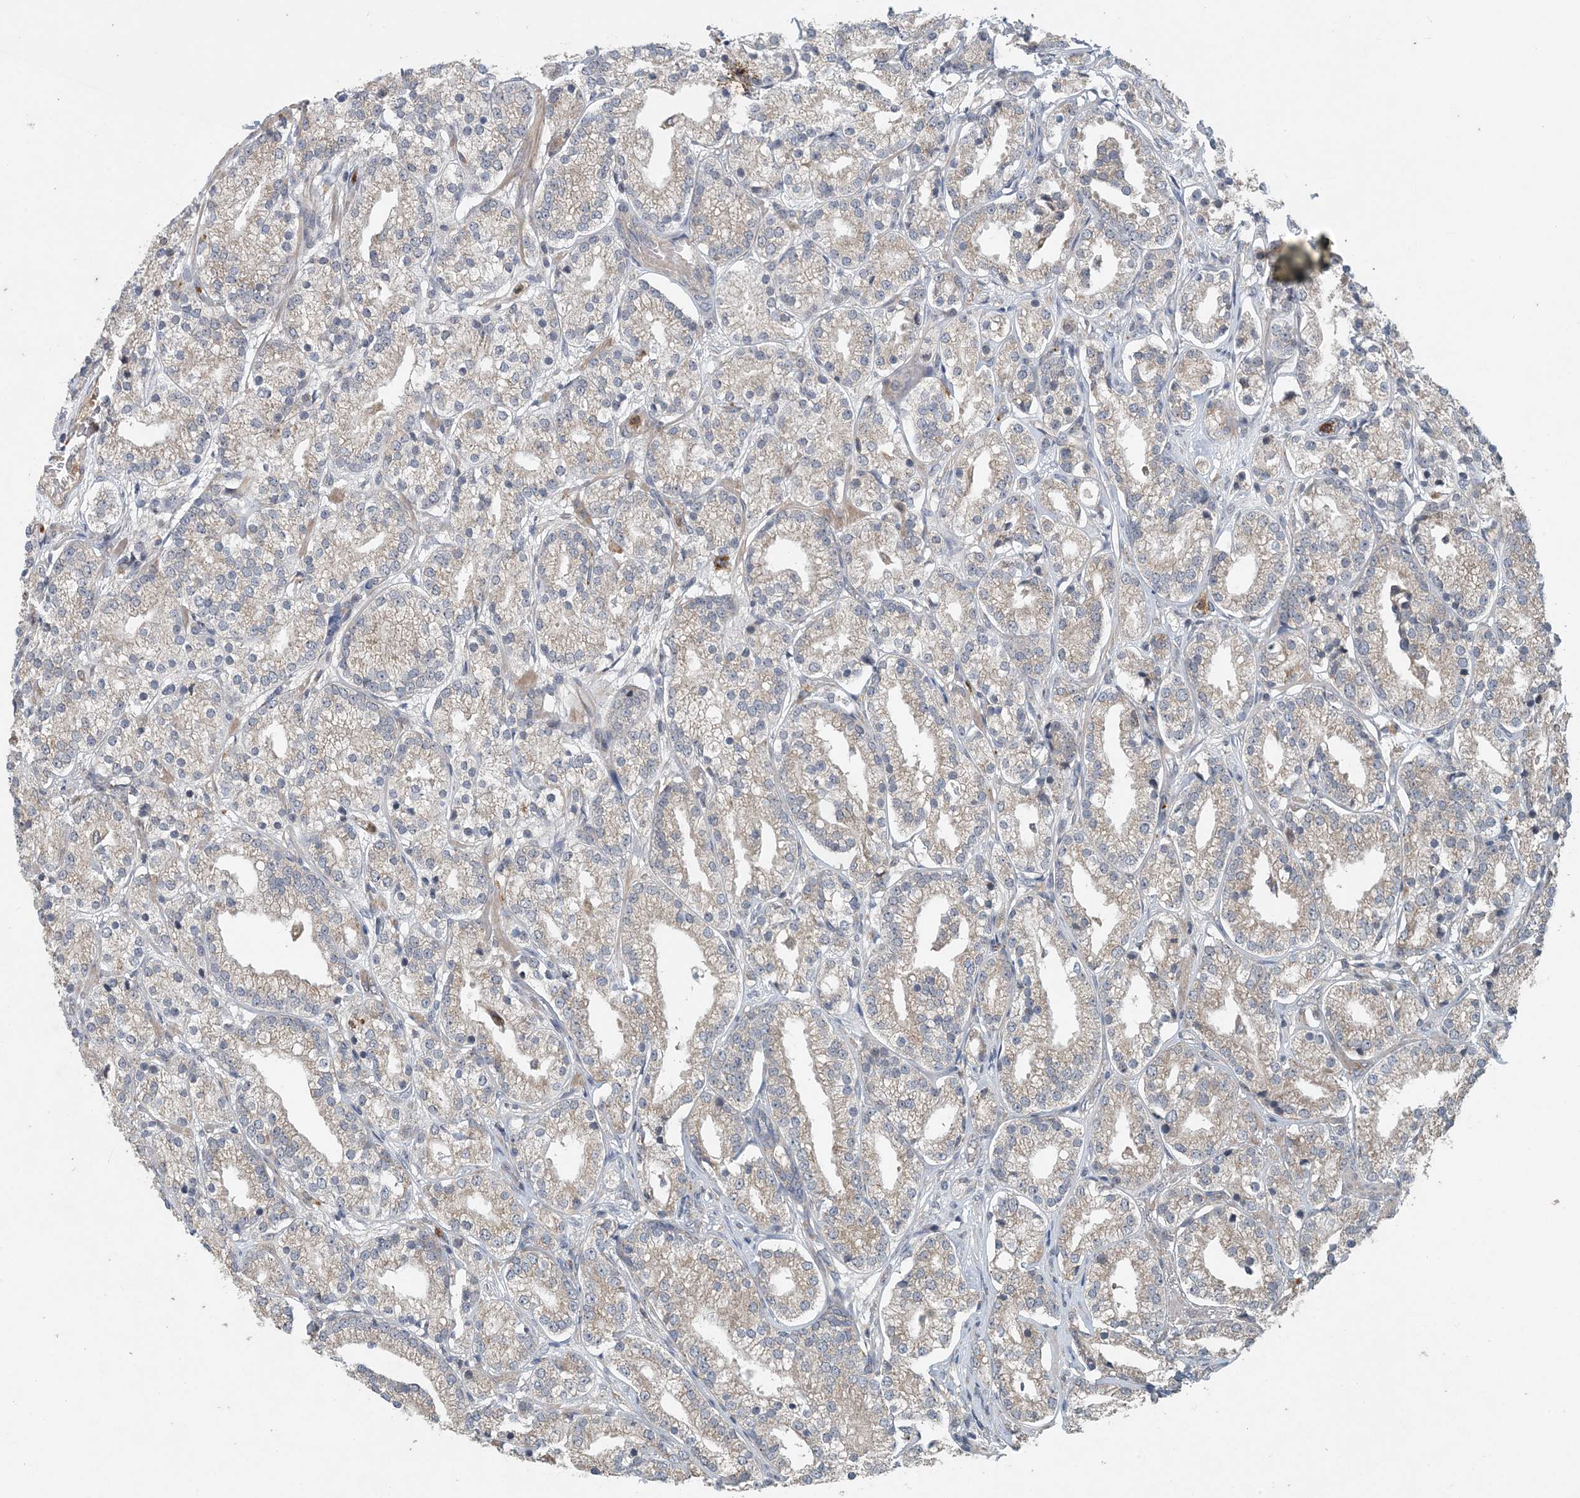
{"staining": {"intensity": "weak", "quantity": "25%-75%", "location": "cytoplasmic/membranous"}, "tissue": "prostate cancer", "cell_type": "Tumor cells", "image_type": "cancer", "snomed": [{"axis": "morphology", "description": "Adenocarcinoma, High grade"}, {"axis": "topography", "description": "Prostate"}], "caption": "A high-resolution micrograph shows immunohistochemistry staining of prostate cancer (adenocarcinoma (high-grade)), which reveals weak cytoplasmic/membranous positivity in approximately 25%-75% of tumor cells.", "gene": "MYO9B", "patient": {"sex": "male", "age": 69}}